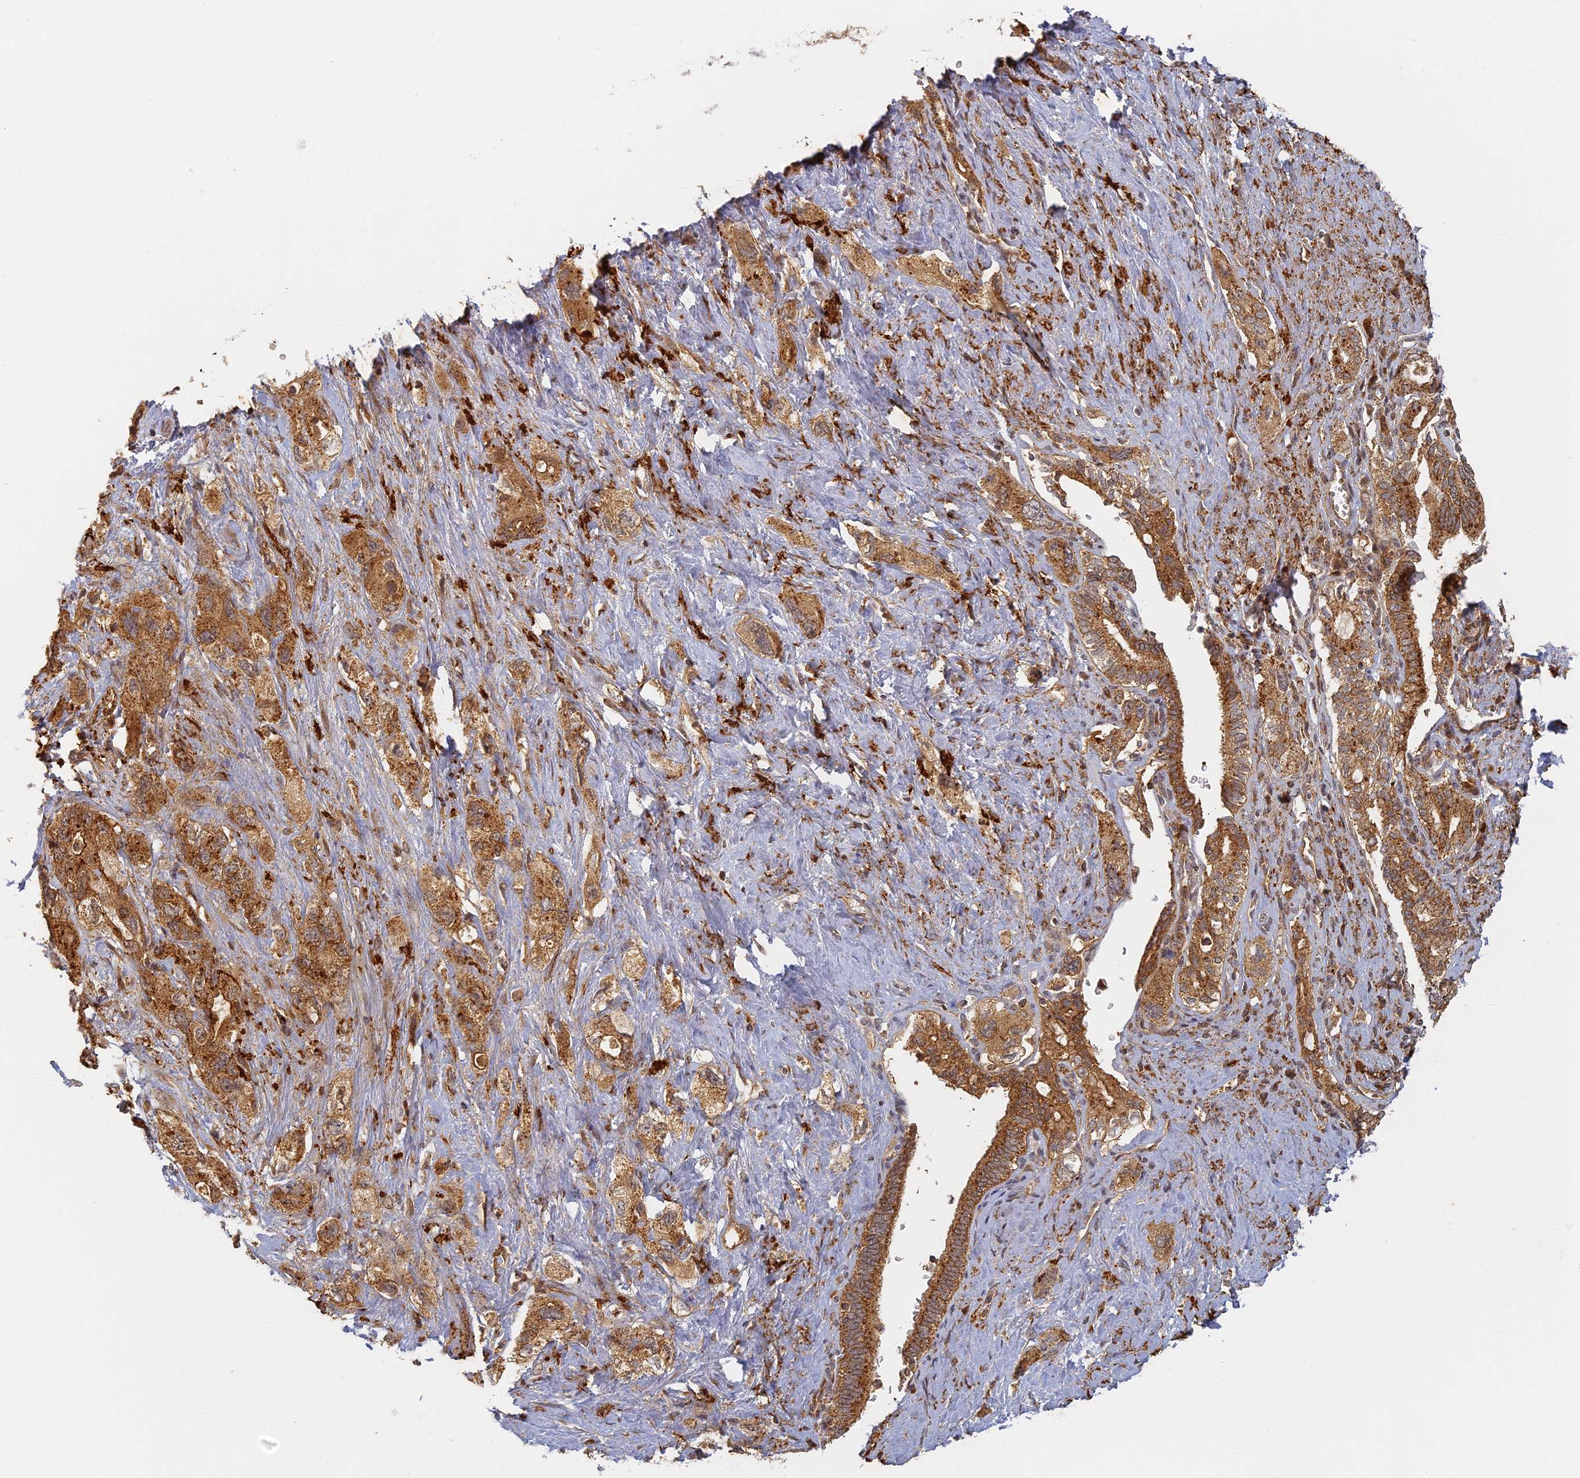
{"staining": {"intensity": "strong", "quantity": ">75%", "location": "cytoplasmic/membranous"}, "tissue": "pancreatic cancer", "cell_type": "Tumor cells", "image_type": "cancer", "snomed": [{"axis": "morphology", "description": "Adenocarcinoma, NOS"}, {"axis": "topography", "description": "Pancreas"}], "caption": "IHC image of adenocarcinoma (pancreatic) stained for a protein (brown), which reveals high levels of strong cytoplasmic/membranous positivity in about >75% of tumor cells.", "gene": "INO80D", "patient": {"sex": "female", "age": 73}}